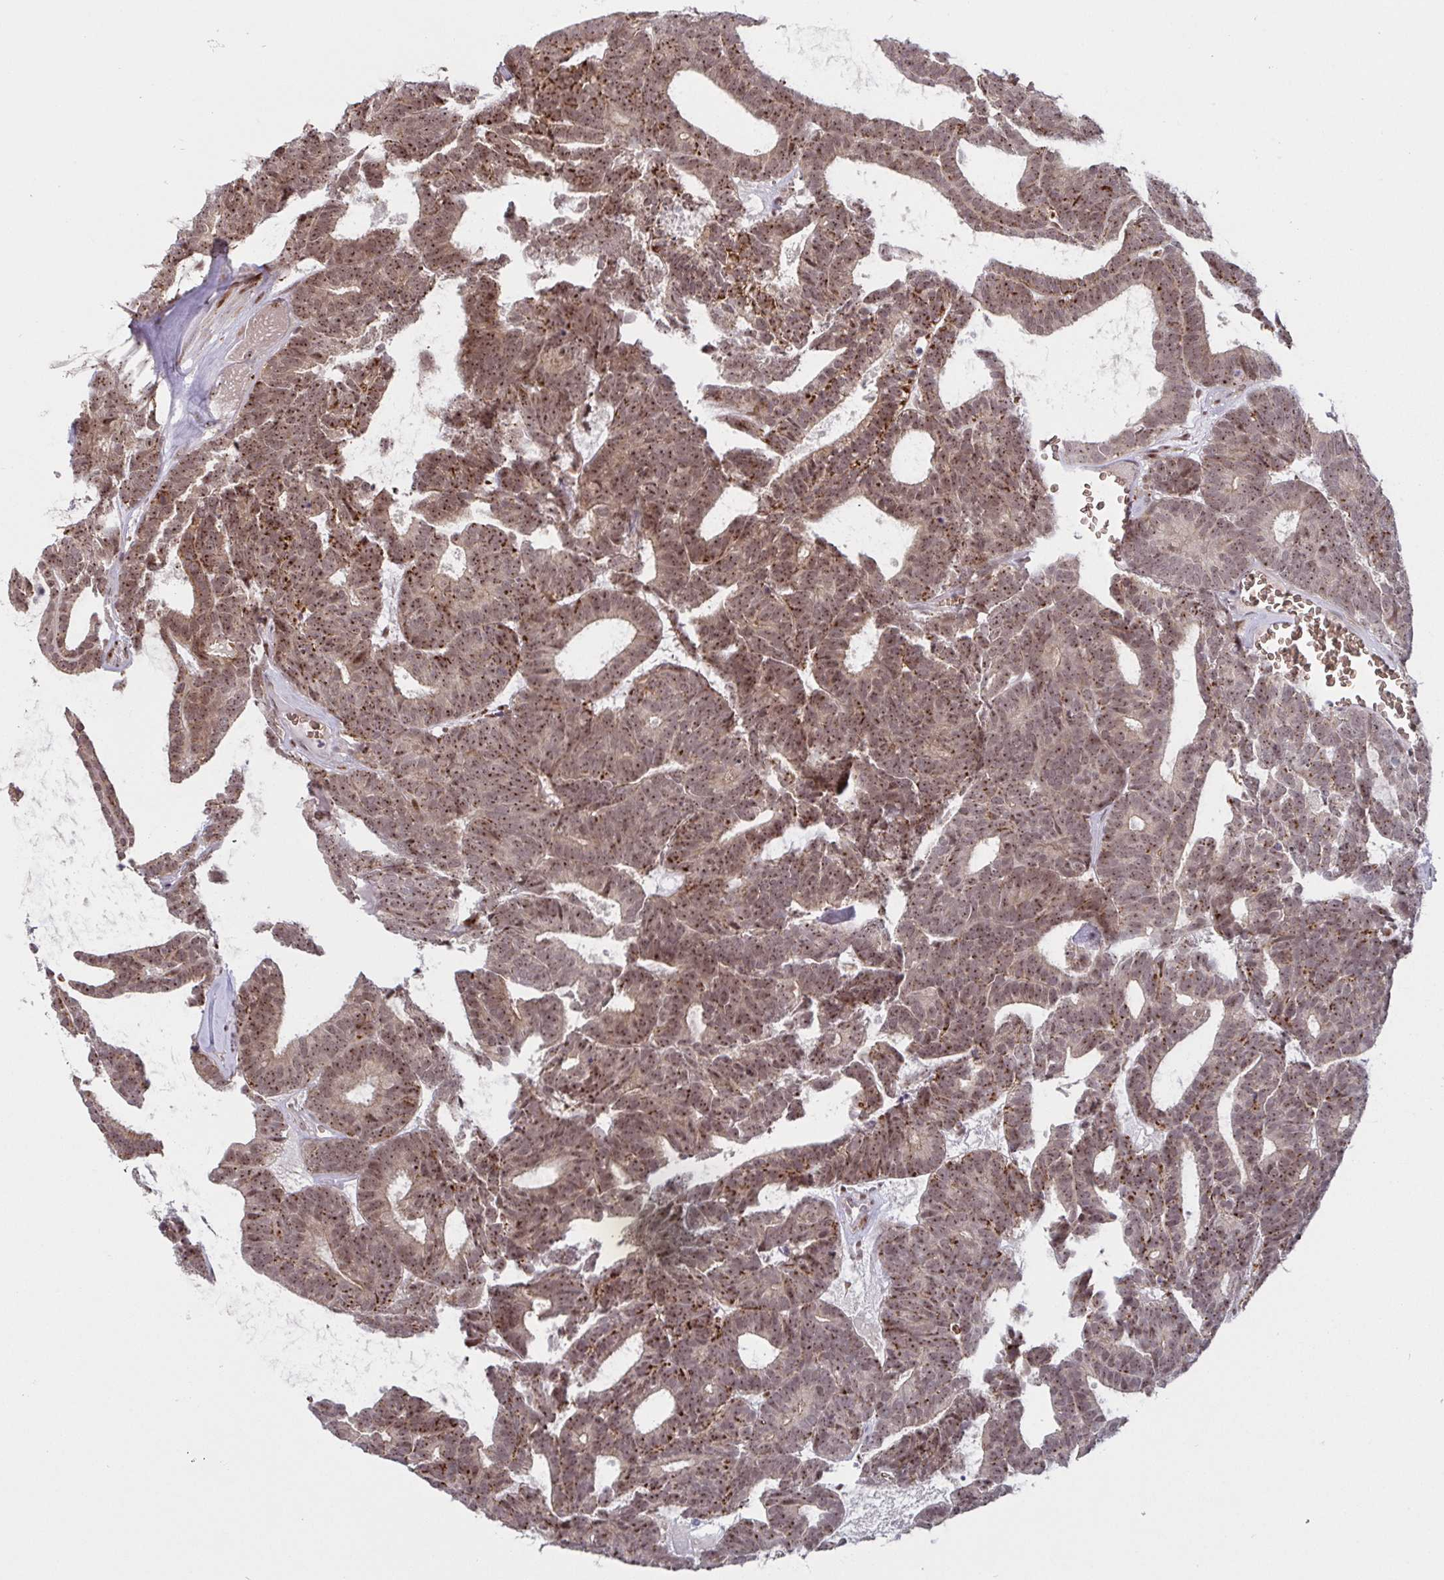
{"staining": {"intensity": "moderate", "quantity": ">75%", "location": "cytoplasmic/membranous,nuclear"}, "tissue": "head and neck cancer", "cell_type": "Tumor cells", "image_type": "cancer", "snomed": [{"axis": "morphology", "description": "Adenocarcinoma, NOS"}, {"axis": "topography", "description": "Head-Neck"}], "caption": "The image exhibits a brown stain indicating the presence of a protein in the cytoplasmic/membranous and nuclear of tumor cells in head and neck adenocarcinoma.", "gene": "NLRP13", "patient": {"sex": "female", "age": 81}}